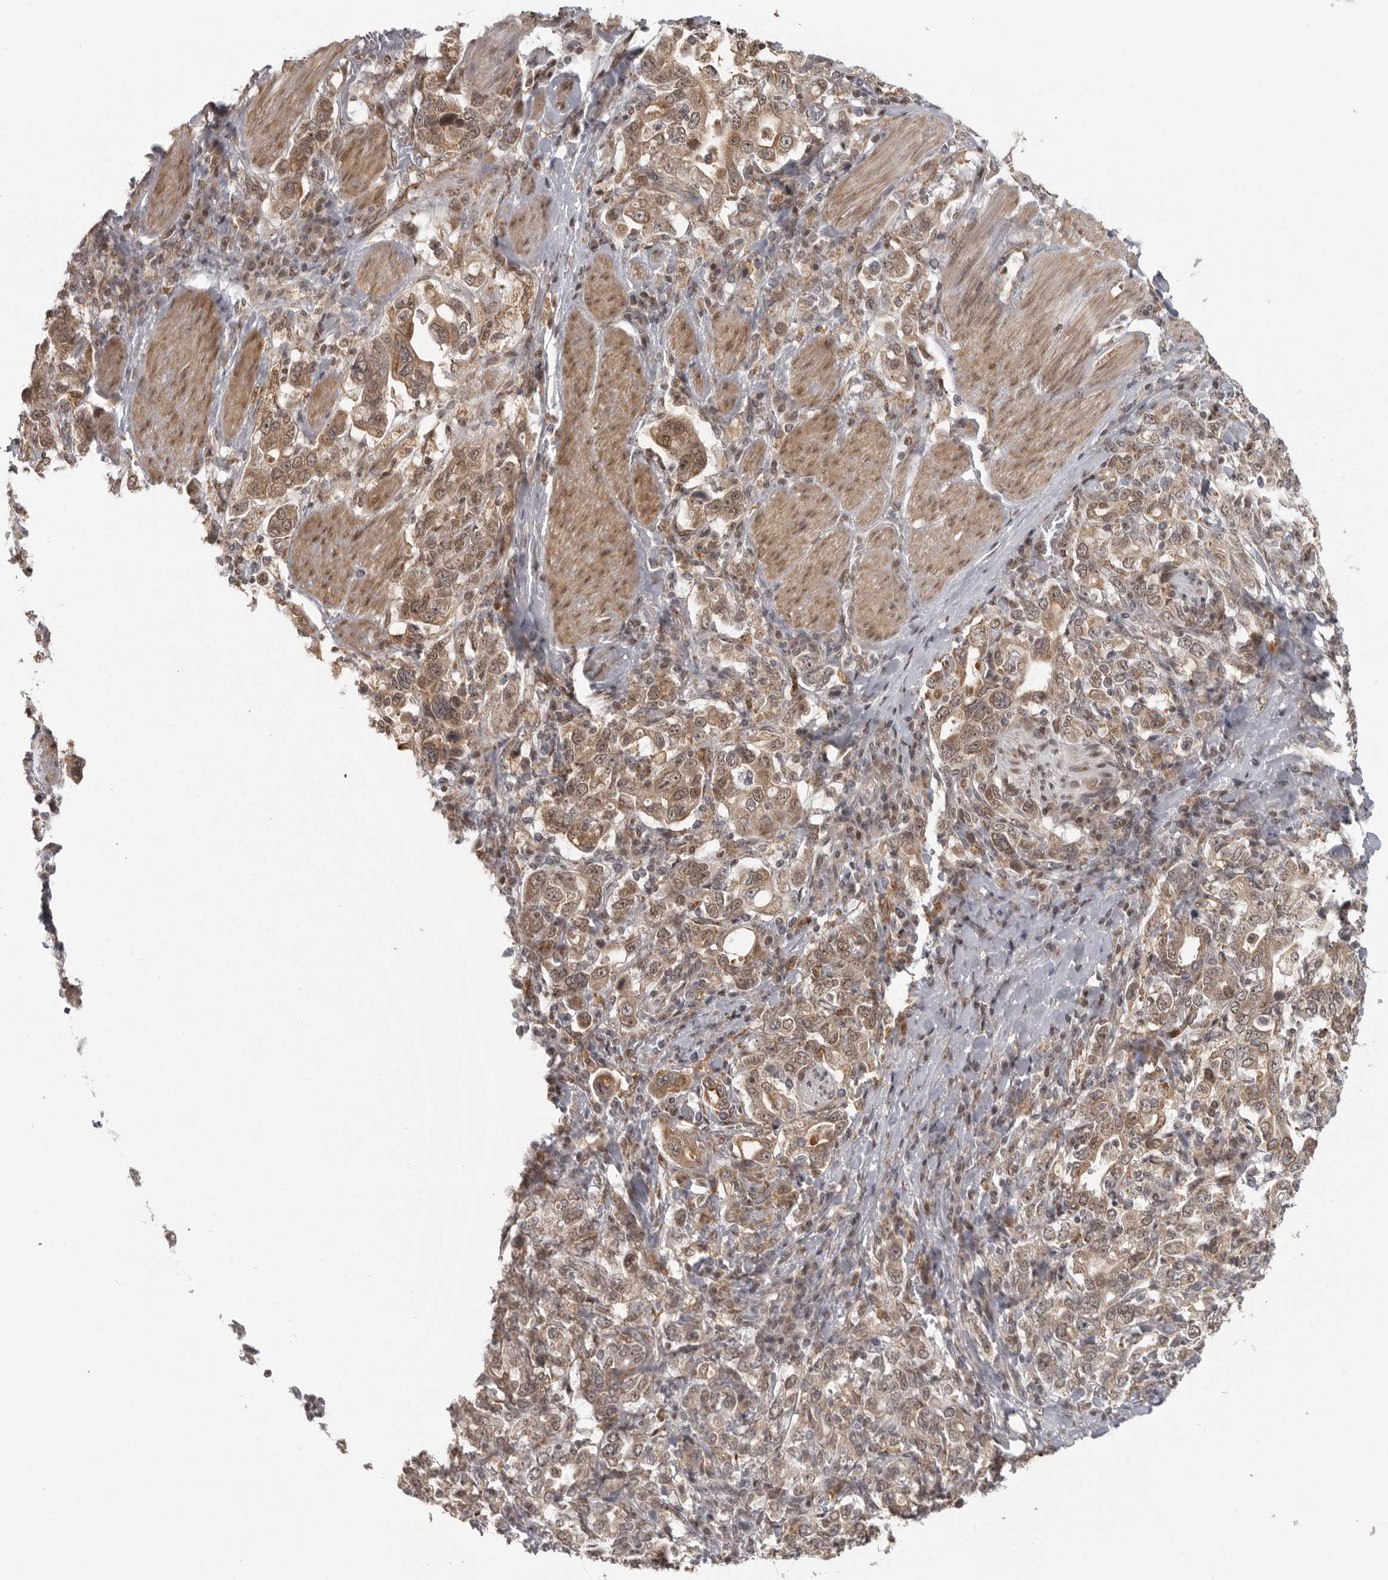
{"staining": {"intensity": "moderate", "quantity": ">75%", "location": "cytoplasmic/membranous,nuclear"}, "tissue": "stomach cancer", "cell_type": "Tumor cells", "image_type": "cancer", "snomed": [{"axis": "morphology", "description": "Adenocarcinoma, NOS"}, {"axis": "topography", "description": "Stomach, upper"}], "caption": "Immunohistochemical staining of human stomach cancer (adenocarcinoma) shows medium levels of moderate cytoplasmic/membranous and nuclear protein expression in about >75% of tumor cells.", "gene": "ISG20L2", "patient": {"sex": "male", "age": 62}}